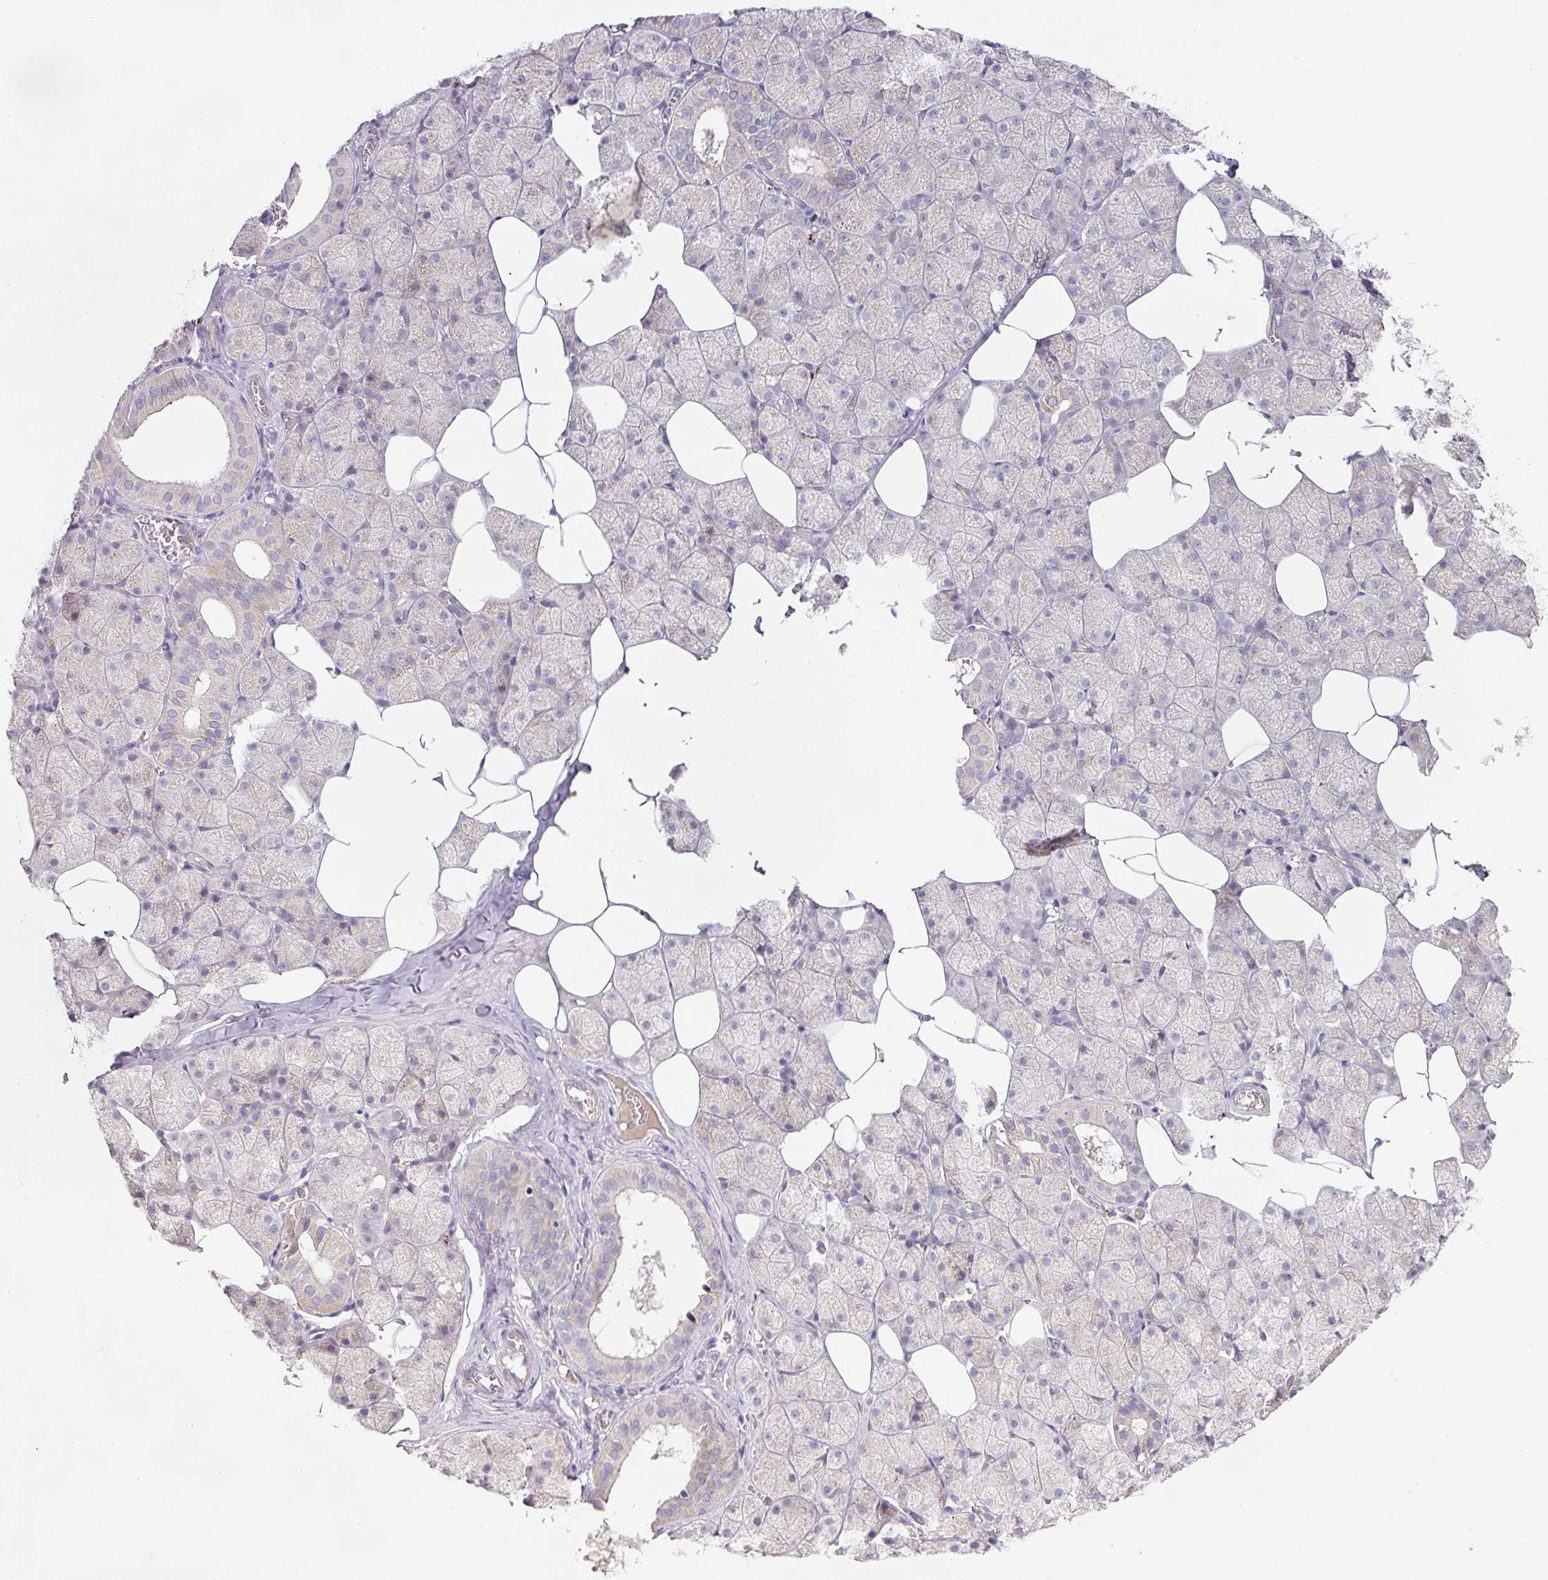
{"staining": {"intensity": "weak", "quantity": "<25%", "location": "cytoplasmic/membranous"}, "tissue": "salivary gland", "cell_type": "Glandular cells", "image_type": "normal", "snomed": [{"axis": "morphology", "description": "Normal tissue, NOS"}, {"axis": "topography", "description": "Salivary gland"}, {"axis": "topography", "description": "Peripheral nerve tissue"}], "caption": "Immunohistochemical staining of benign human salivary gland displays no significant positivity in glandular cells.", "gene": "TARM1", "patient": {"sex": "male", "age": 38}}